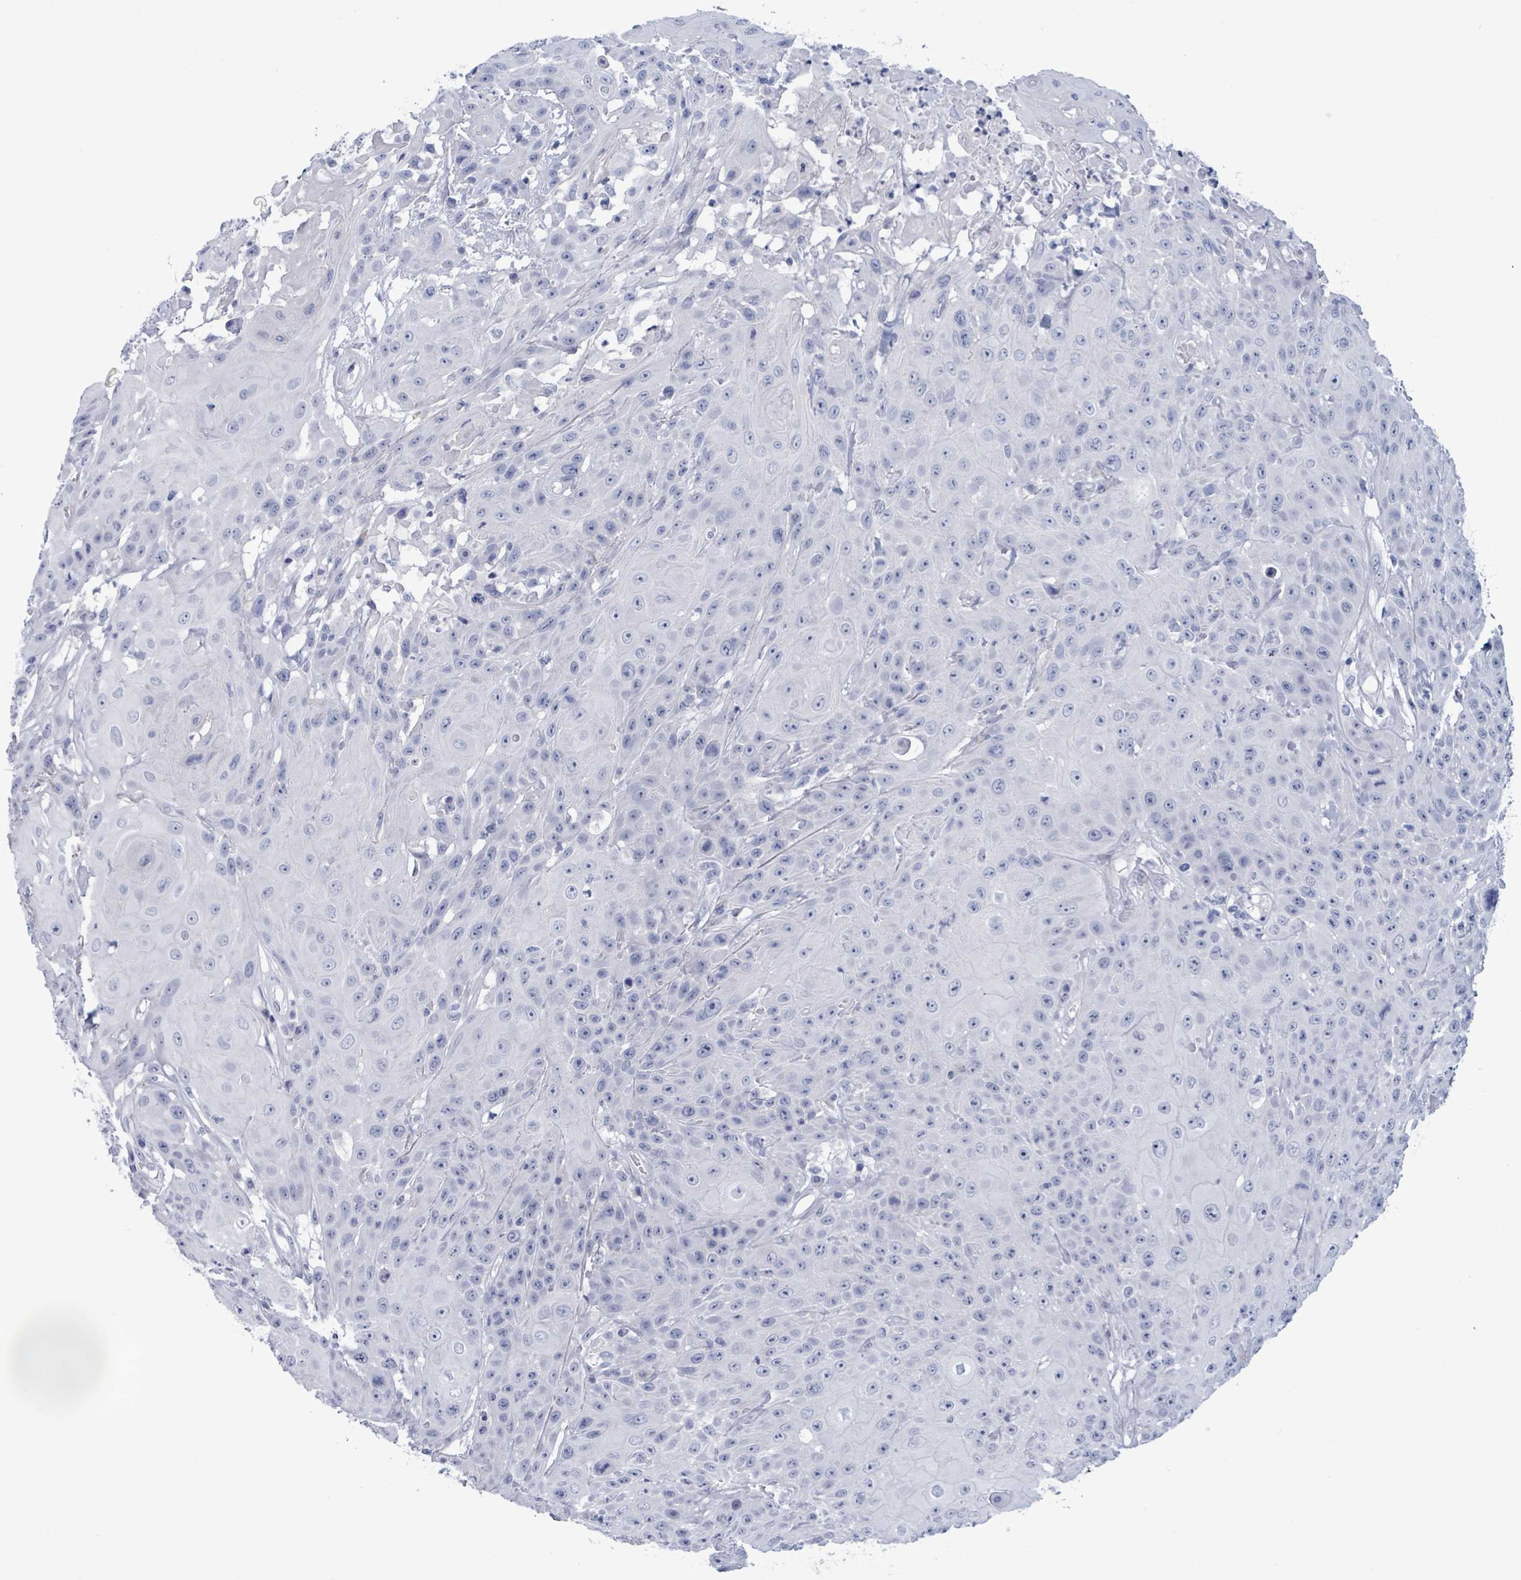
{"staining": {"intensity": "negative", "quantity": "none", "location": "none"}, "tissue": "head and neck cancer", "cell_type": "Tumor cells", "image_type": "cancer", "snomed": [{"axis": "morphology", "description": "Squamous cell carcinoma, NOS"}, {"axis": "topography", "description": "Skin"}, {"axis": "topography", "description": "Head-Neck"}], "caption": "This is a image of IHC staining of head and neck squamous cell carcinoma, which shows no positivity in tumor cells. (Stains: DAB immunohistochemistry (IHC) with hematoxylin counter stain, Microscopy: brightfield microscopy at high magnification).", "gene": "ZNF771", "patient": {"sex": "male", "age": 80}}